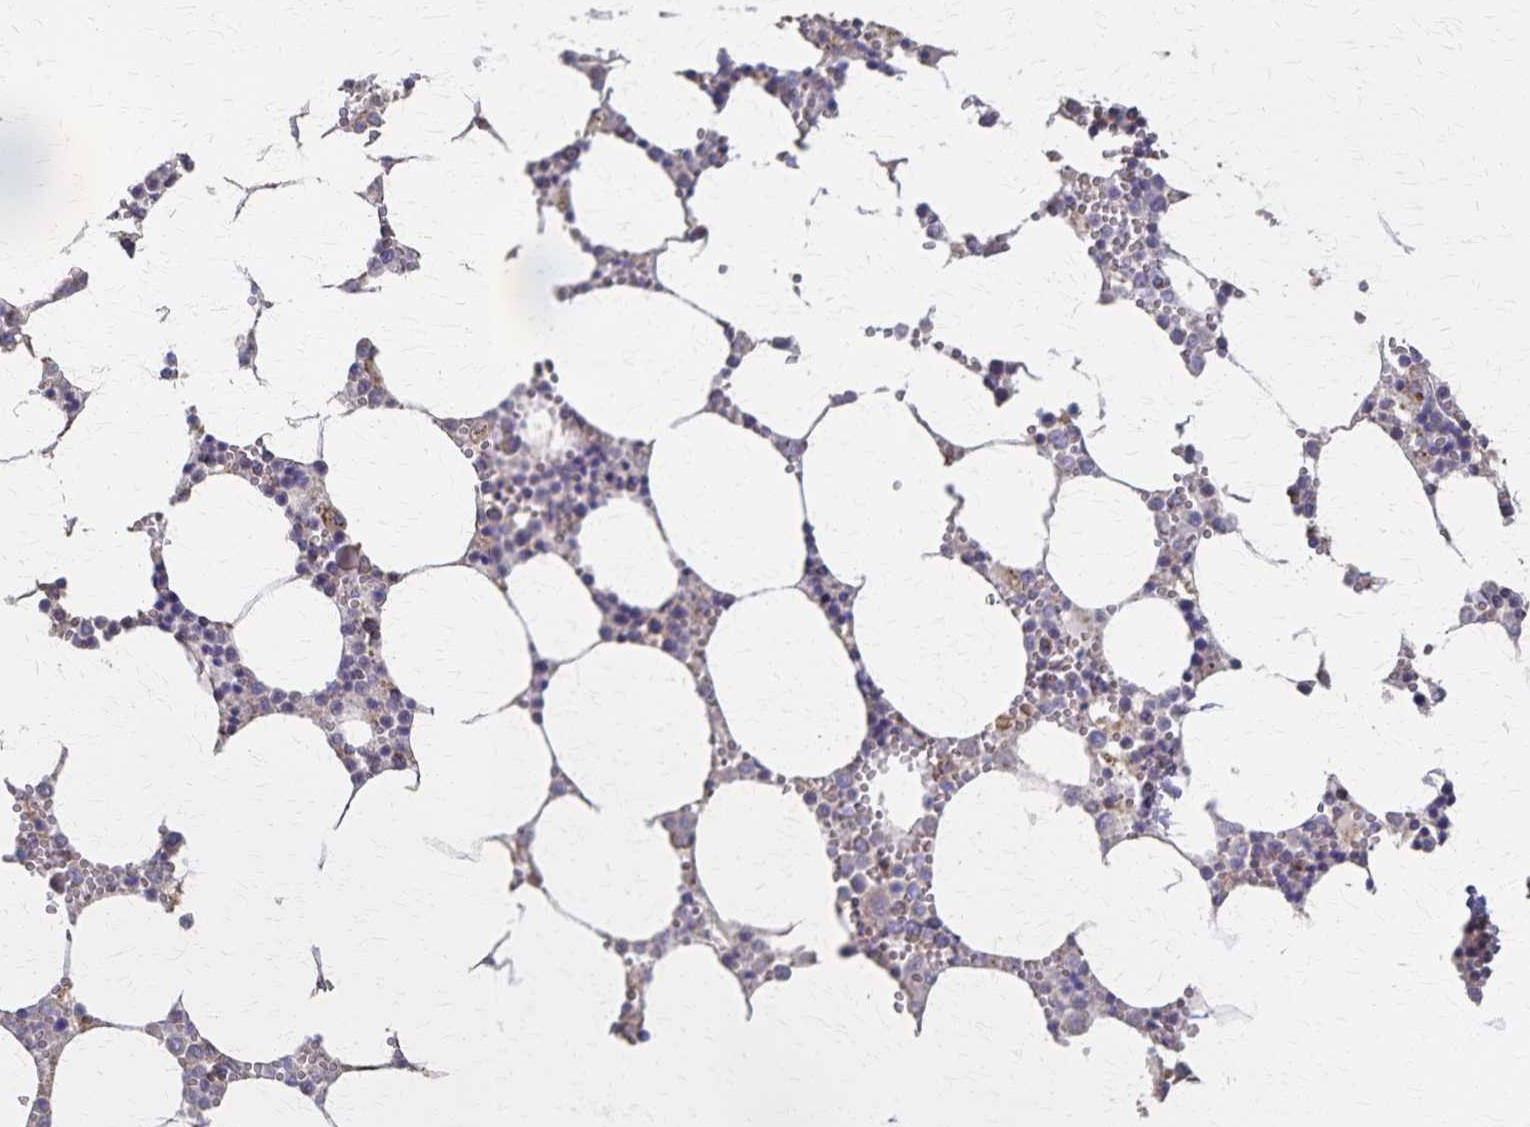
{"staining": {"intensity": "moderate", "quantity": "<25%", "location": "cytoplasmic/membranous"}, "tissue": "bone marrow", "cell_type": "Hematopoietic cells", "image_type": "normal", "snomed": [{"axis": "morphology", "description": "Normal tissue, NOS"}, {"axis": "topography", "description": "Bone marrow"}], "caption": "Unremarkable bone marrow was stained to show a protein in brown. There is low levels of moderate cytoplasmic/membranous expression in about <25% of hematopoietic cells.", "gene": "PGAP2", "patient": {"sex": "male", "age": 54}}